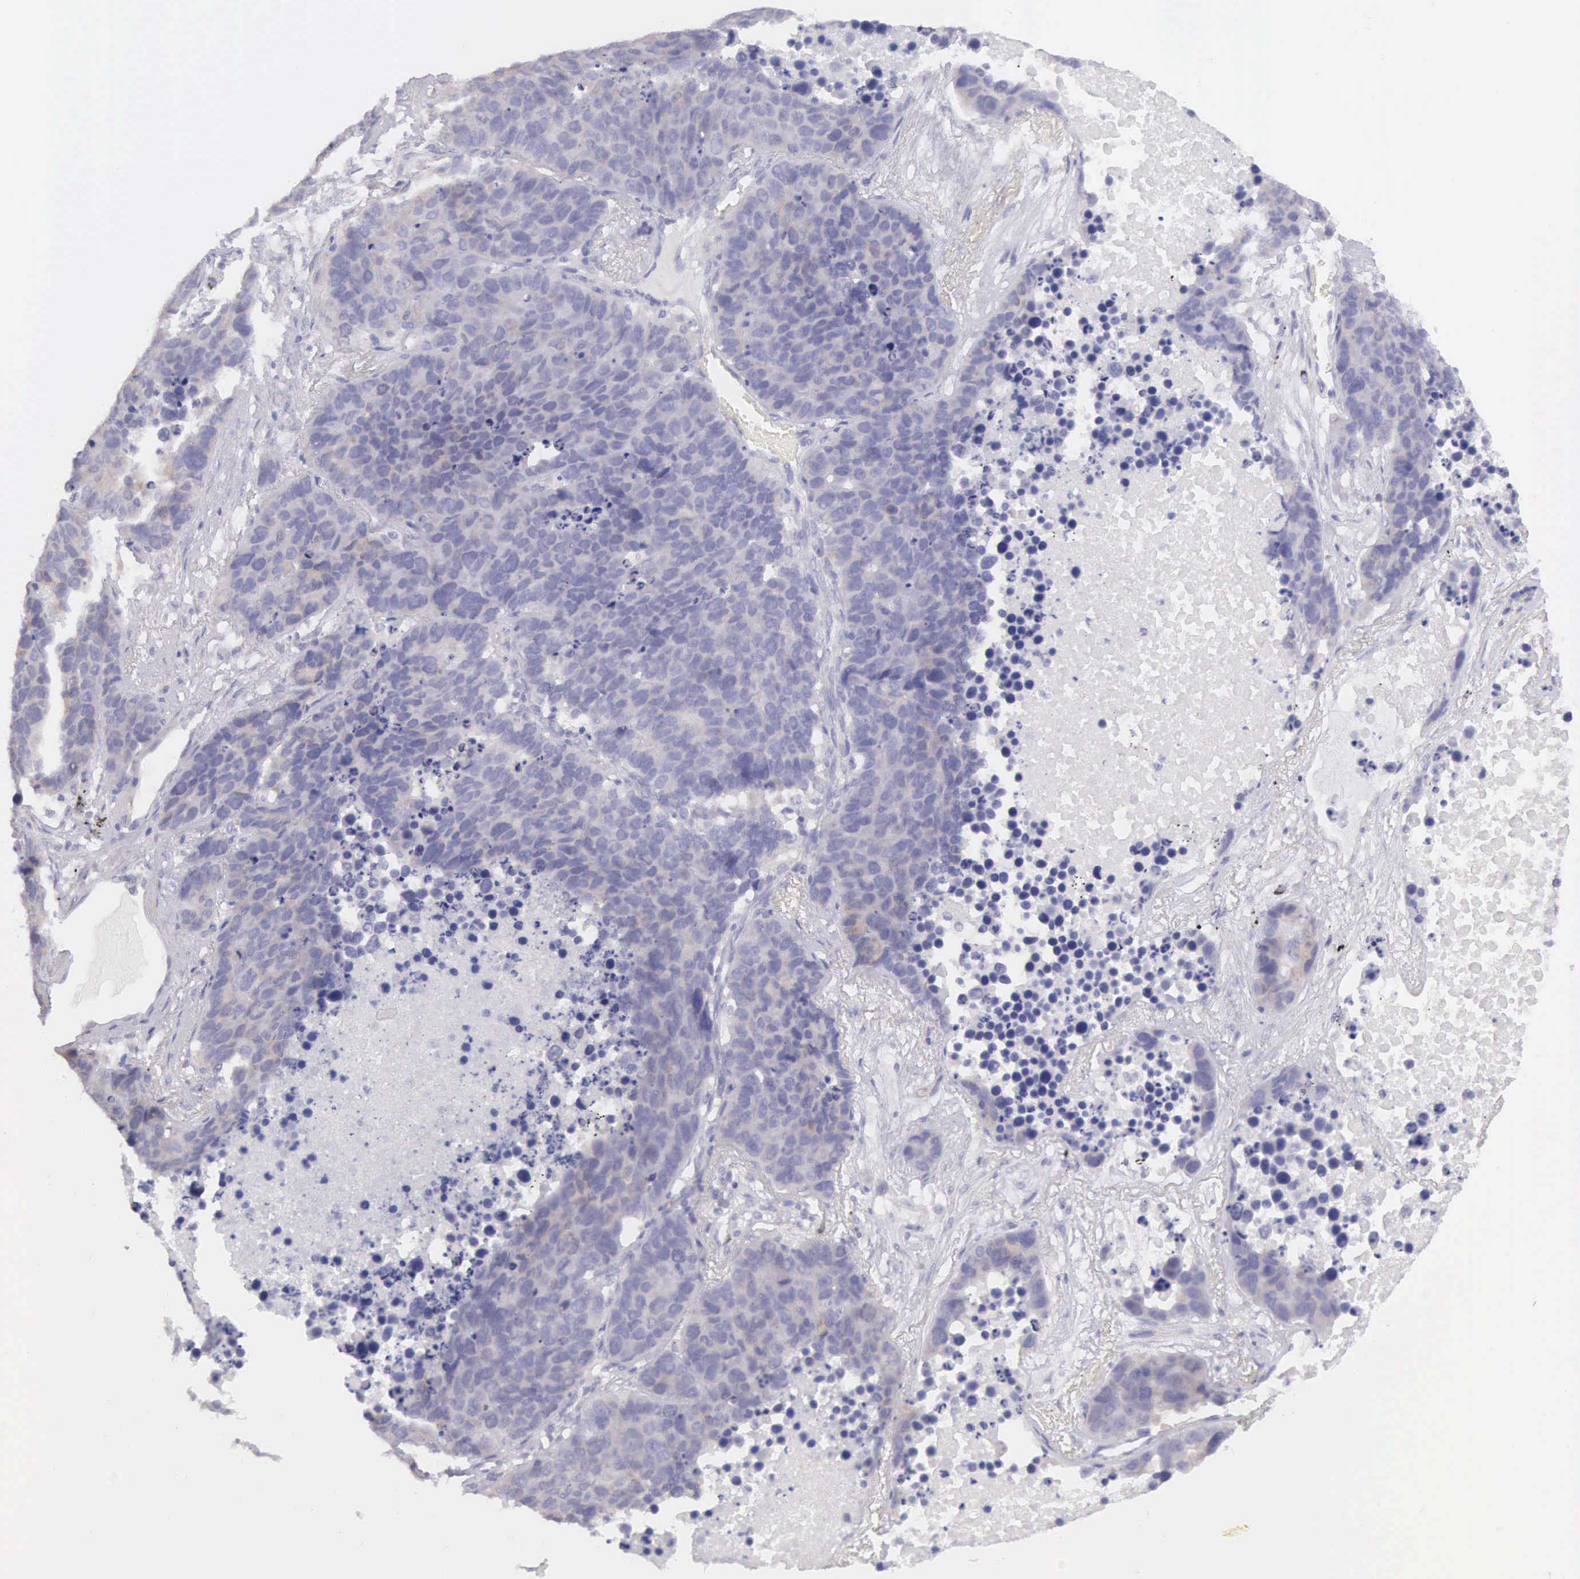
{"staining": {"intensity": "weak", "quantity": "<25%", "location": "cytoplasmic/membranous"}, "tissue": "lung cancer", "cell_type": "Tumor cells", "image_type": "cancer", "snomed": [{"axis": "morphology", "description": "Carcinoid, malignant, NOS"}, {"axis": "topography", "description": "Lung"}], "caption": "High magnification brightfield microscopy of malignant carcinoid (lung) stained with DAB (3,3'-diaminobenzidine) (brown) and counterstained with hematoxylin (blue): tumor cells show no significant positivity.", "gene": "ARFGAP3", "patient": {"sex": "male", "age": 60}}